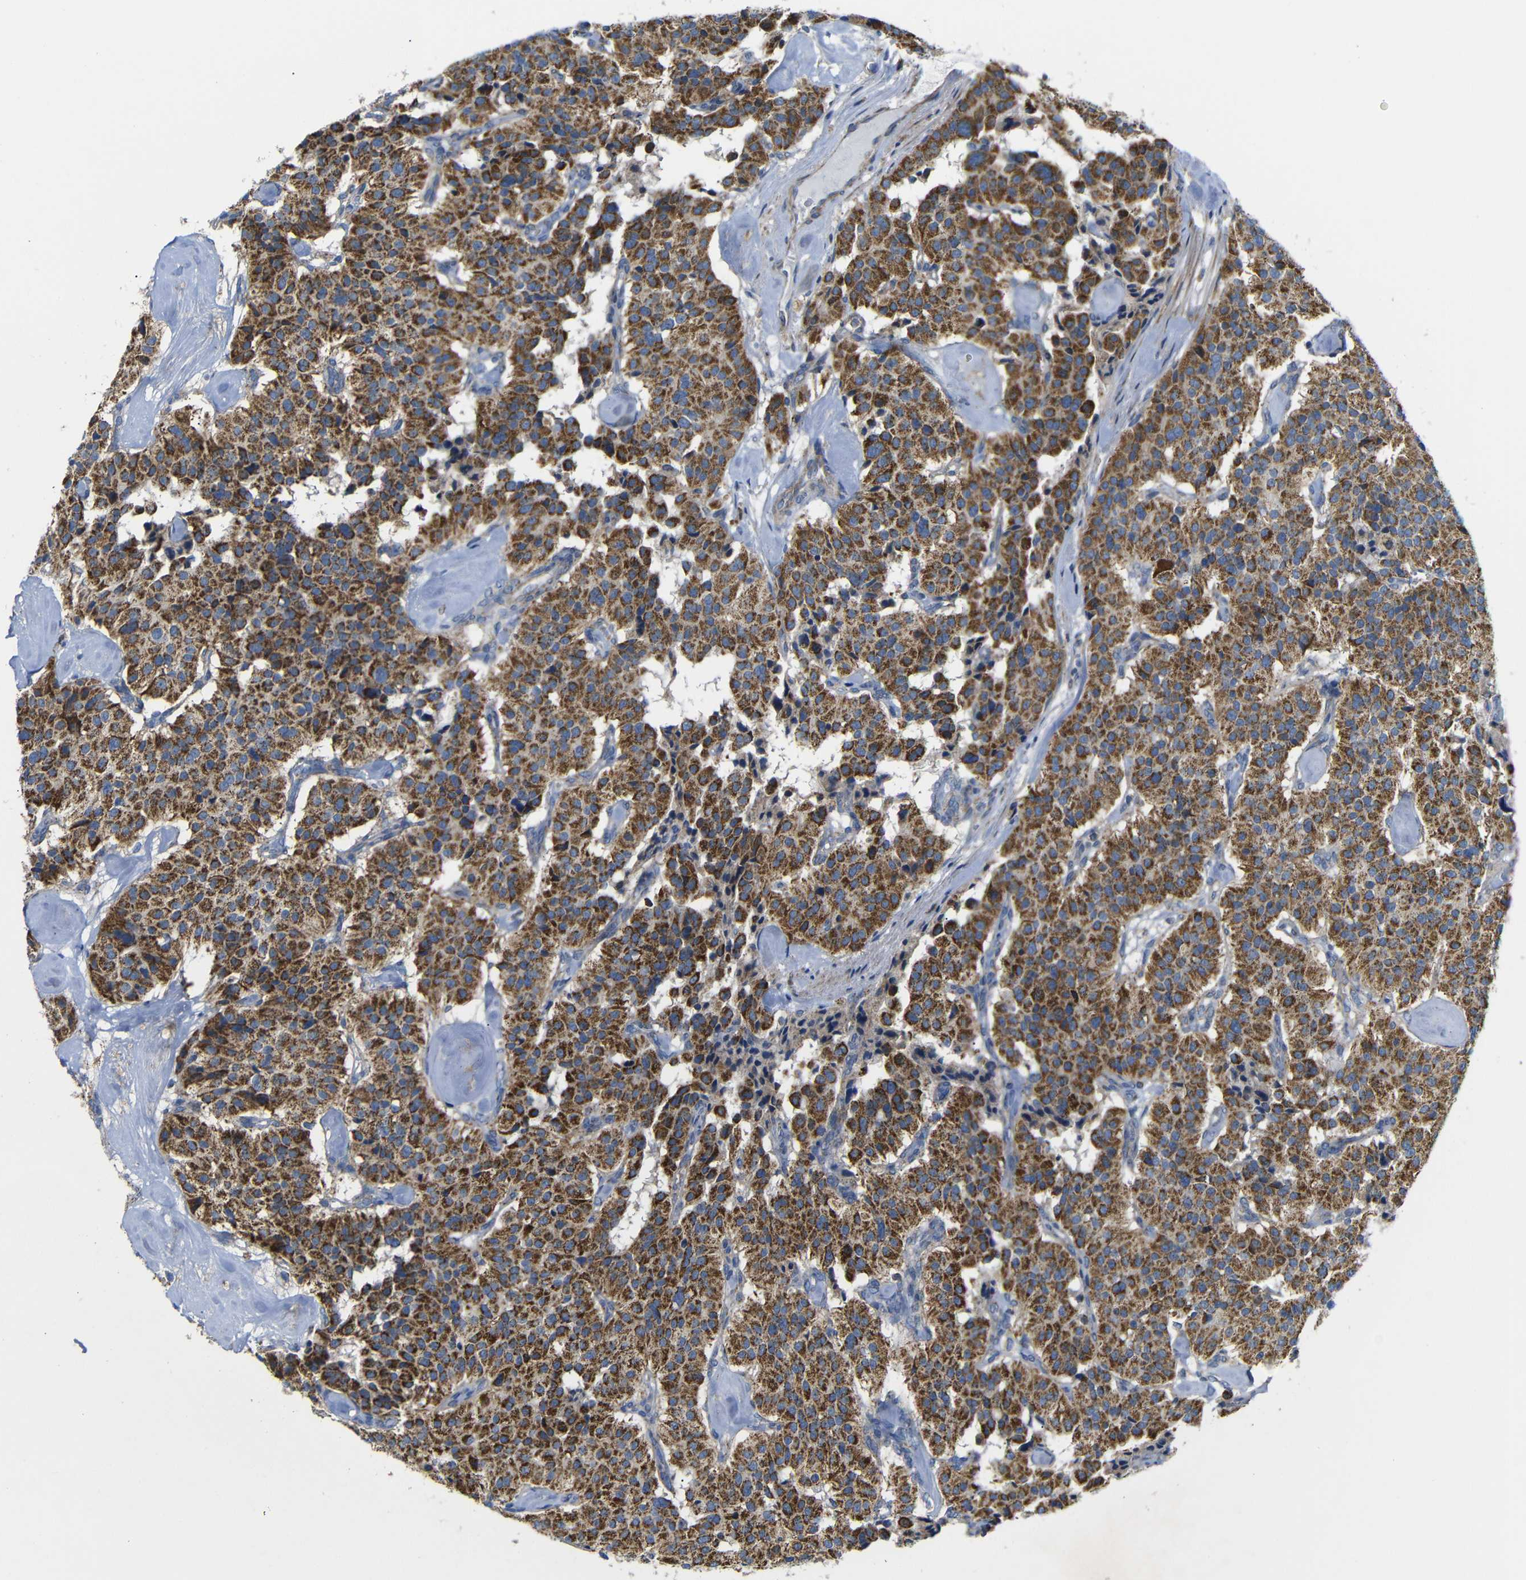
{"staining": {"intensity": "strong", "quantity": ">75%", "location": "cytoplasmic/membranous"}, "tissue": "carcinoid", "cell_type": "Tumor cells", "image_type": "cancer", "snomed": [{"axis": "morphology", "description": "Carcinoid, malignant, NOS"}, {"axis": "topography", "description": "Lung"}], "caption": "This image exhibits immunohistochemistry staining of carcinoid, with high strong cytoplasmic/membranous staining in about >75% of tumor cells.", "gene": "FAM171B", "patient": {"sex": "male", "age": 30}}